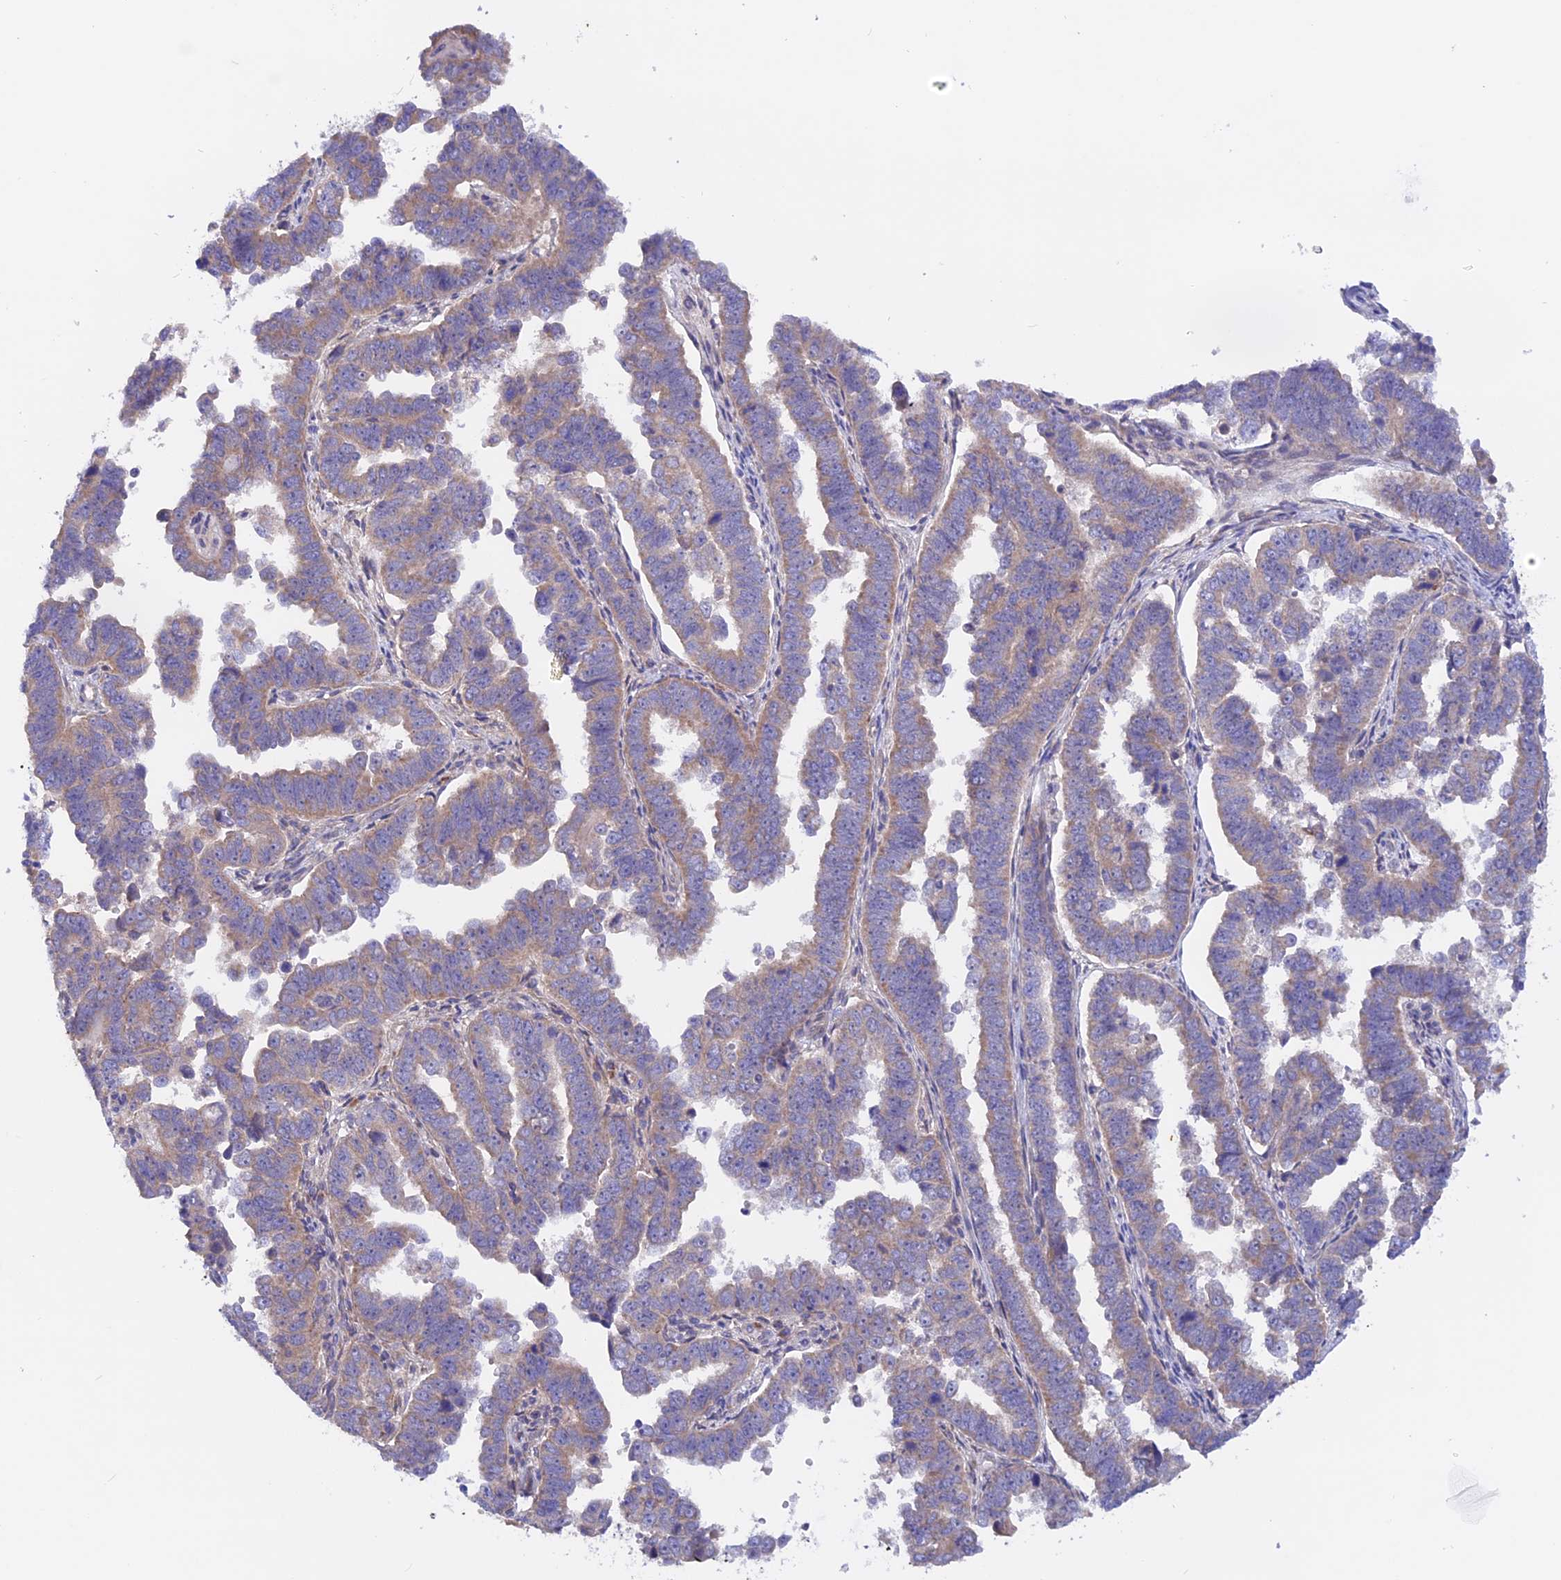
{"staining": {"intensity": "weak", "quantity": ">75%", "location": "cytoplasmic/membranous"}, "tissue": "endometrial cancer", "cell_type": "Tumor cells", "image_type": "cancer", "snomed": [{"axis": "morphology", "description": "Adenocarcinoma, NOS"}, {"axis": "topography", "description": "Endometrium"}], "caption": "The image displays staining of endometrial cancer (adenocarcinoma), revealing weak cytoplasmic/membranous protein staining (brown color) within tumor cells.", "gene": "HYCC1", "patient": {"sex": "female", "age": 75}}